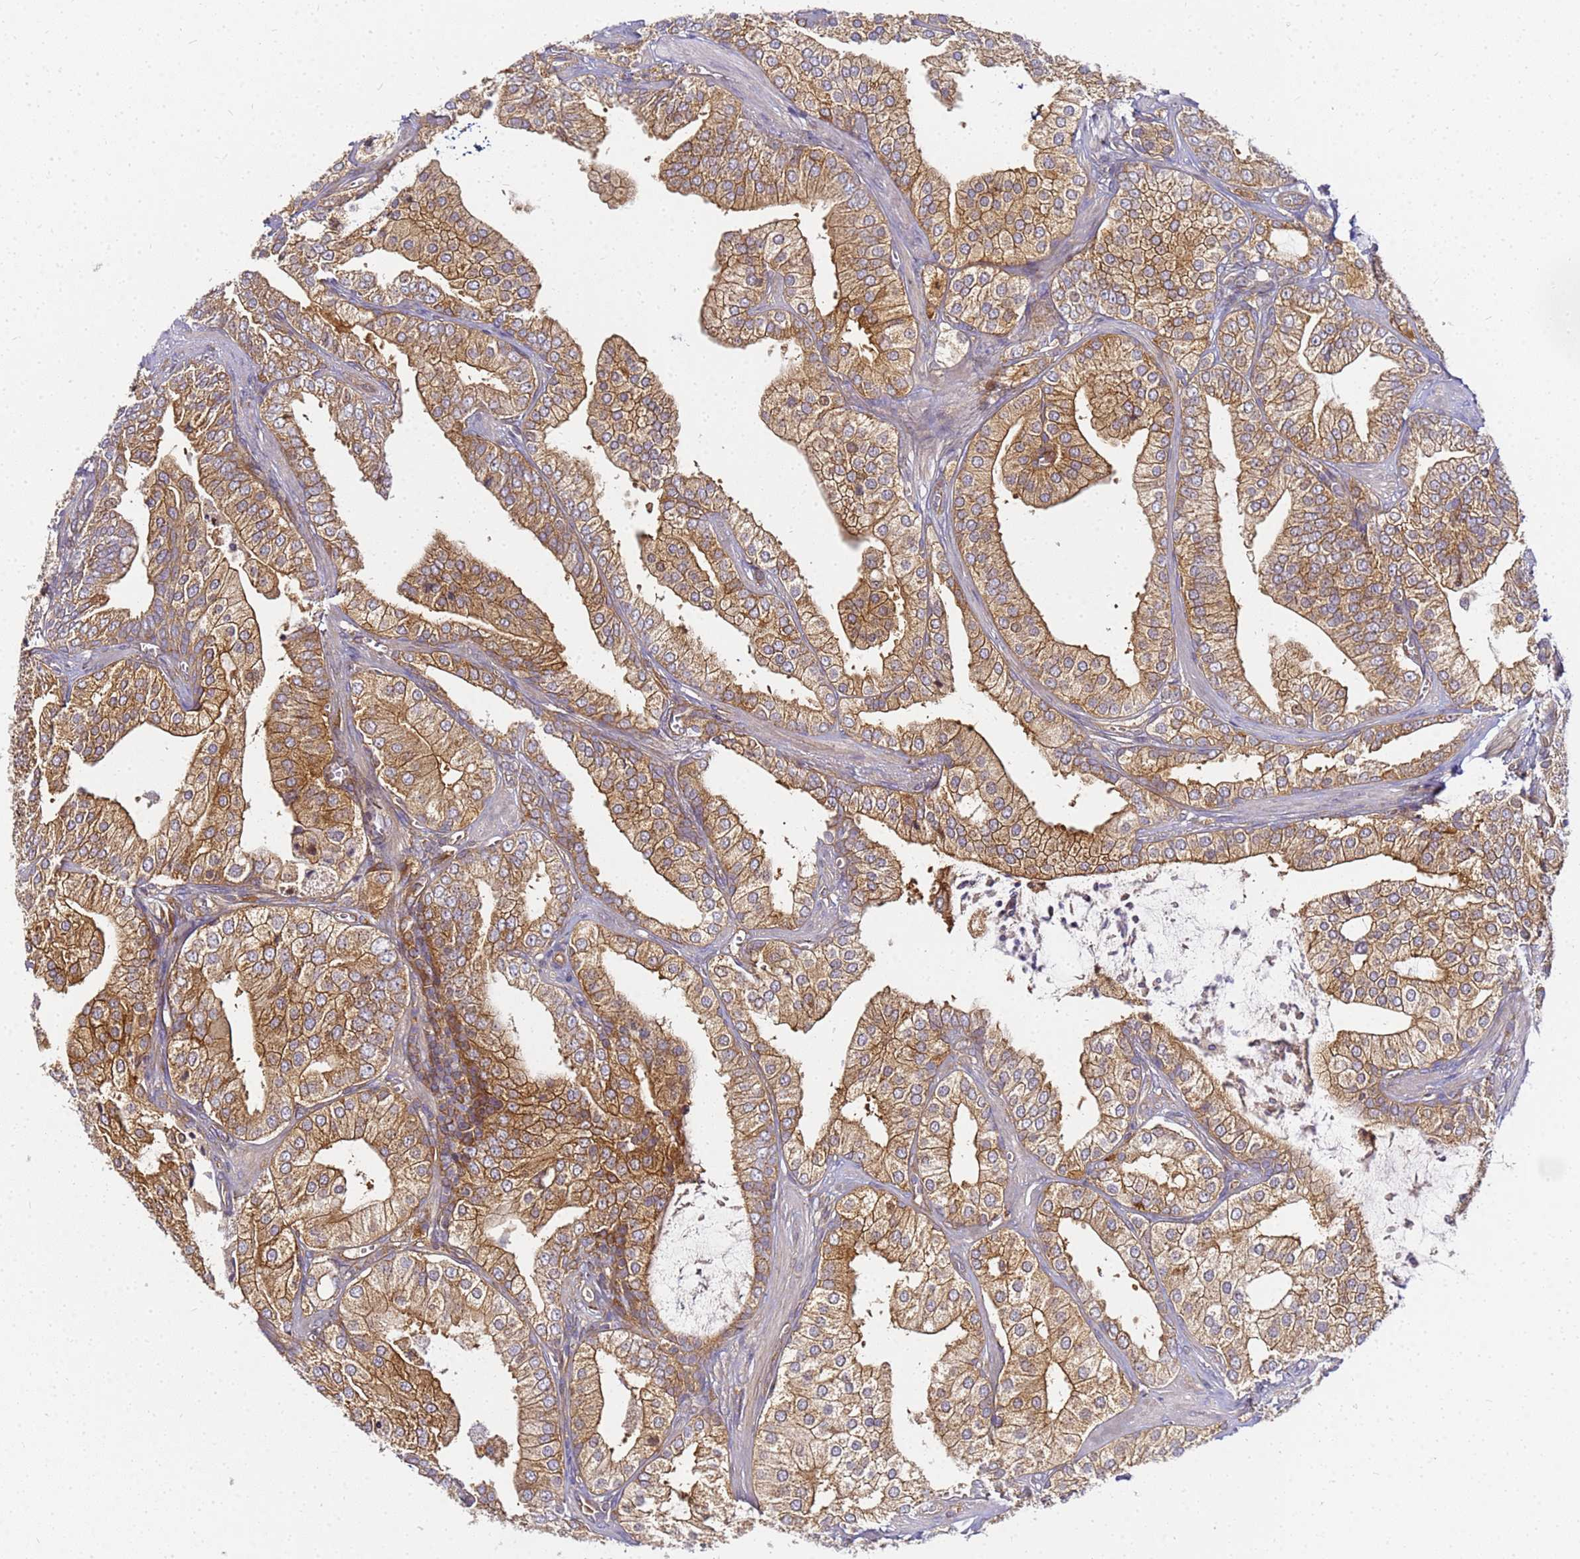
{"staining": {"intensity": "moderate", "quantity": ">75%", "location": "cytoplasmic/membranous"}, "tissue": "prostate cancer", "cell_type": "Tumor cells", "image_type": "cancer", "snomed": [{"axis": "morphology", "description": "Adenocarcinoma, High grade"}, {"axis": "topography", "description": "Prostate"}], "caption": "Prostate cancer (adenocarcinoma (high-grade)) stained with a protein marker shows moderate staining in tumor cells.", "gene": "CHM", "patient": {"sex": "male", "age": 50}}